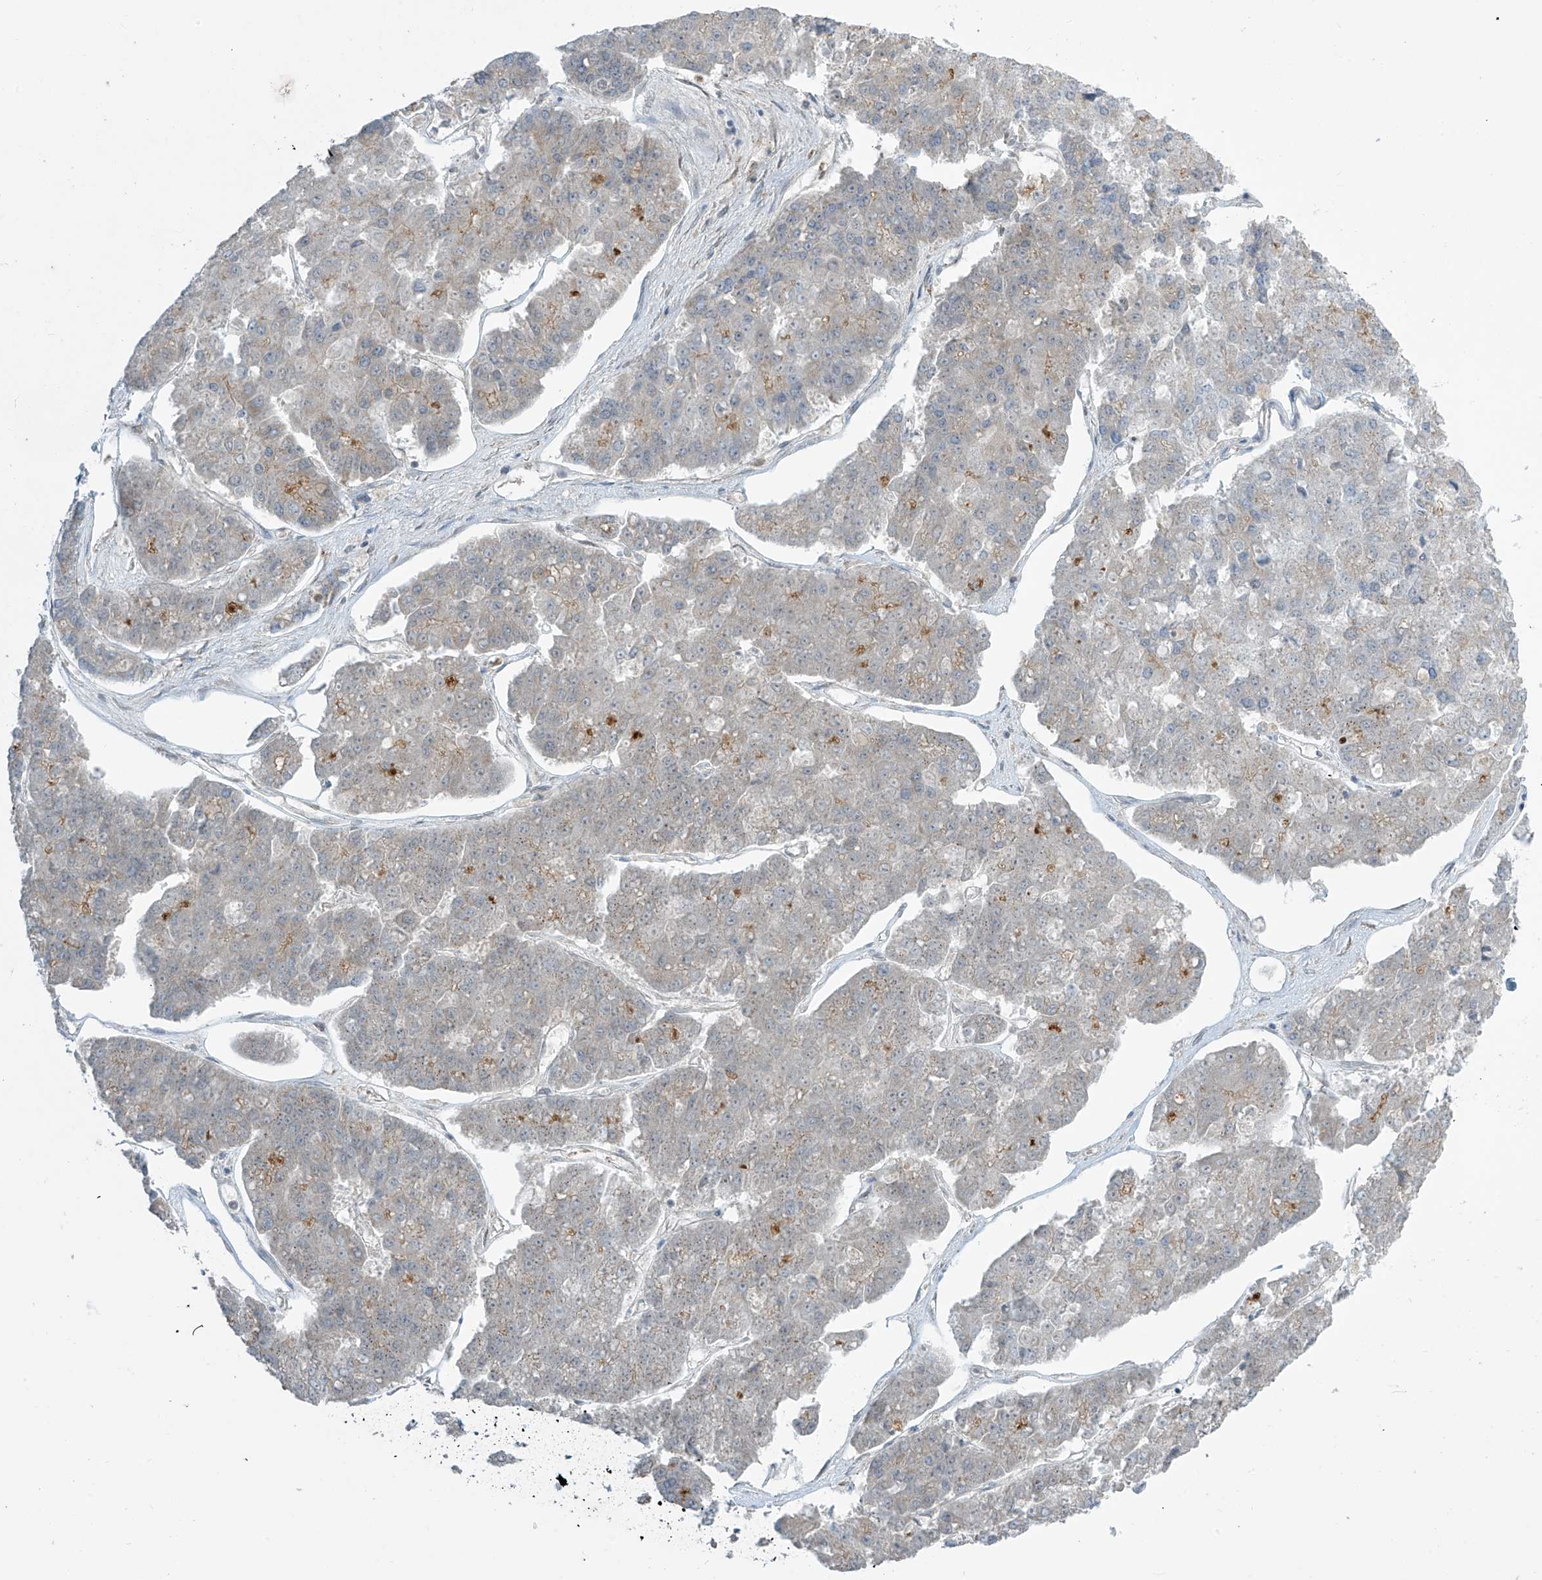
{"staining": {"intensity": "weak", "quantity": "<25%", "location": "cytoplasmic/membranous"}, "tissue": "pancreatic cancer", "cell_type": "Tumor cells", "image_type": "cancer", "snomed": [{"axis": "morphology", "description": "Adenocarcinoma, NOS"}, {"axis": "topography", "description": "Pancreas"}], "caption": "IHC of adenocarcinoma (pancreatic) reveals no positivity in tumor cells. The staining was performed using DAB (3,3'-diaminobenzidine) to visualize the protein expression in brown, while the nuclei were stained in blue with hematoxylin (Magnification: 20x).", "gene": "PARVG", "patient": {"sex": "male", "age": 50}}